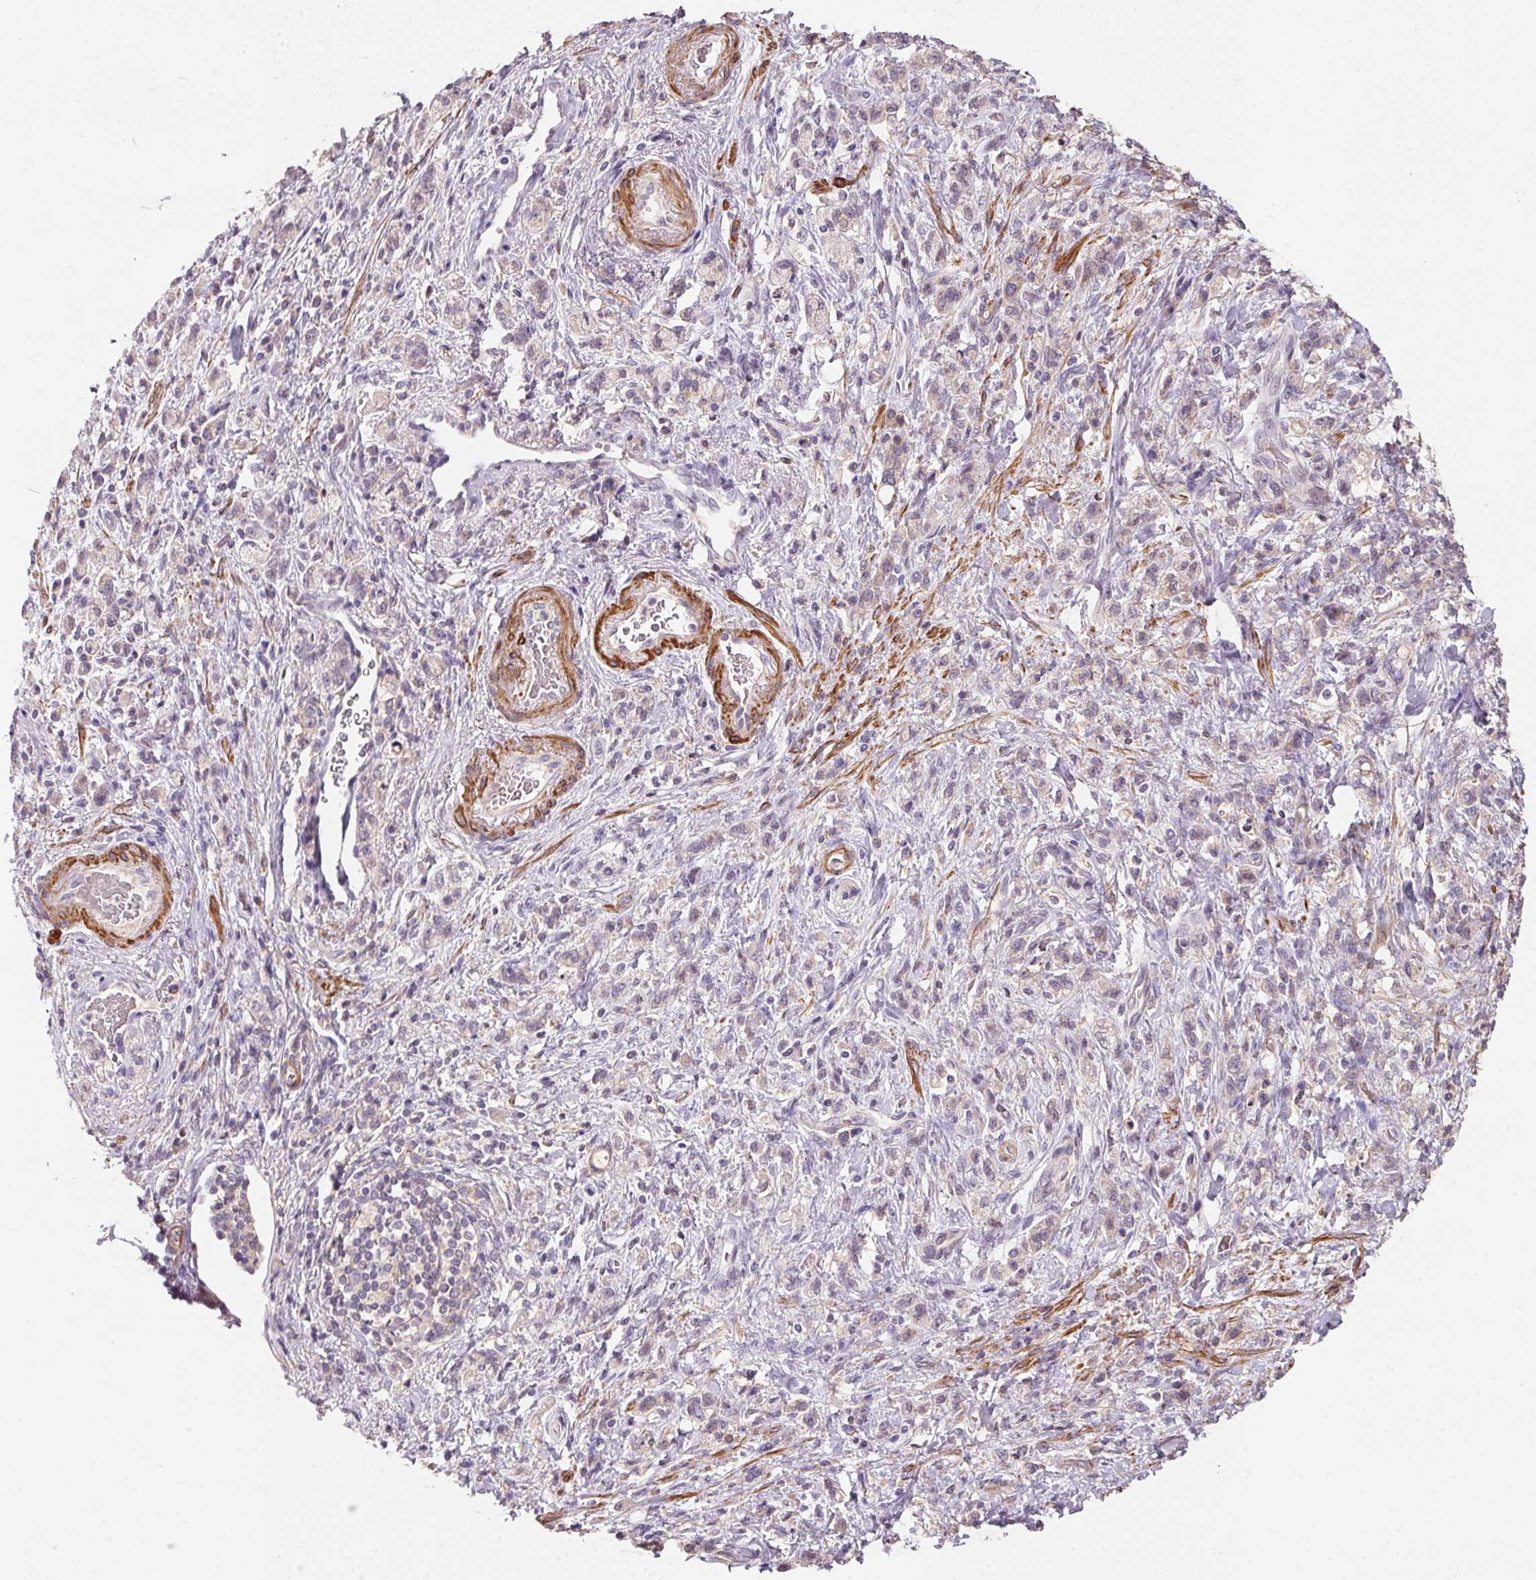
{"staining": {"intensity": "negative", "quantity": "none", "location": "none"}, "tissue": "stomach cancer", "cell_type": "Tumor cells", "image_type": "cancer", "snomed": [{"axis": "morphology", "description": "Adenocarcinoma, NOS"}, {"axis": "topography", "description": "Stomach"}], "caption": "DAB immunohistochemical staining of adenocarcinoma (stomach) reveals no significant staining in tumor cells.", "gene": "KCNK15", "patient": {"sex": "male", "age": 77}}